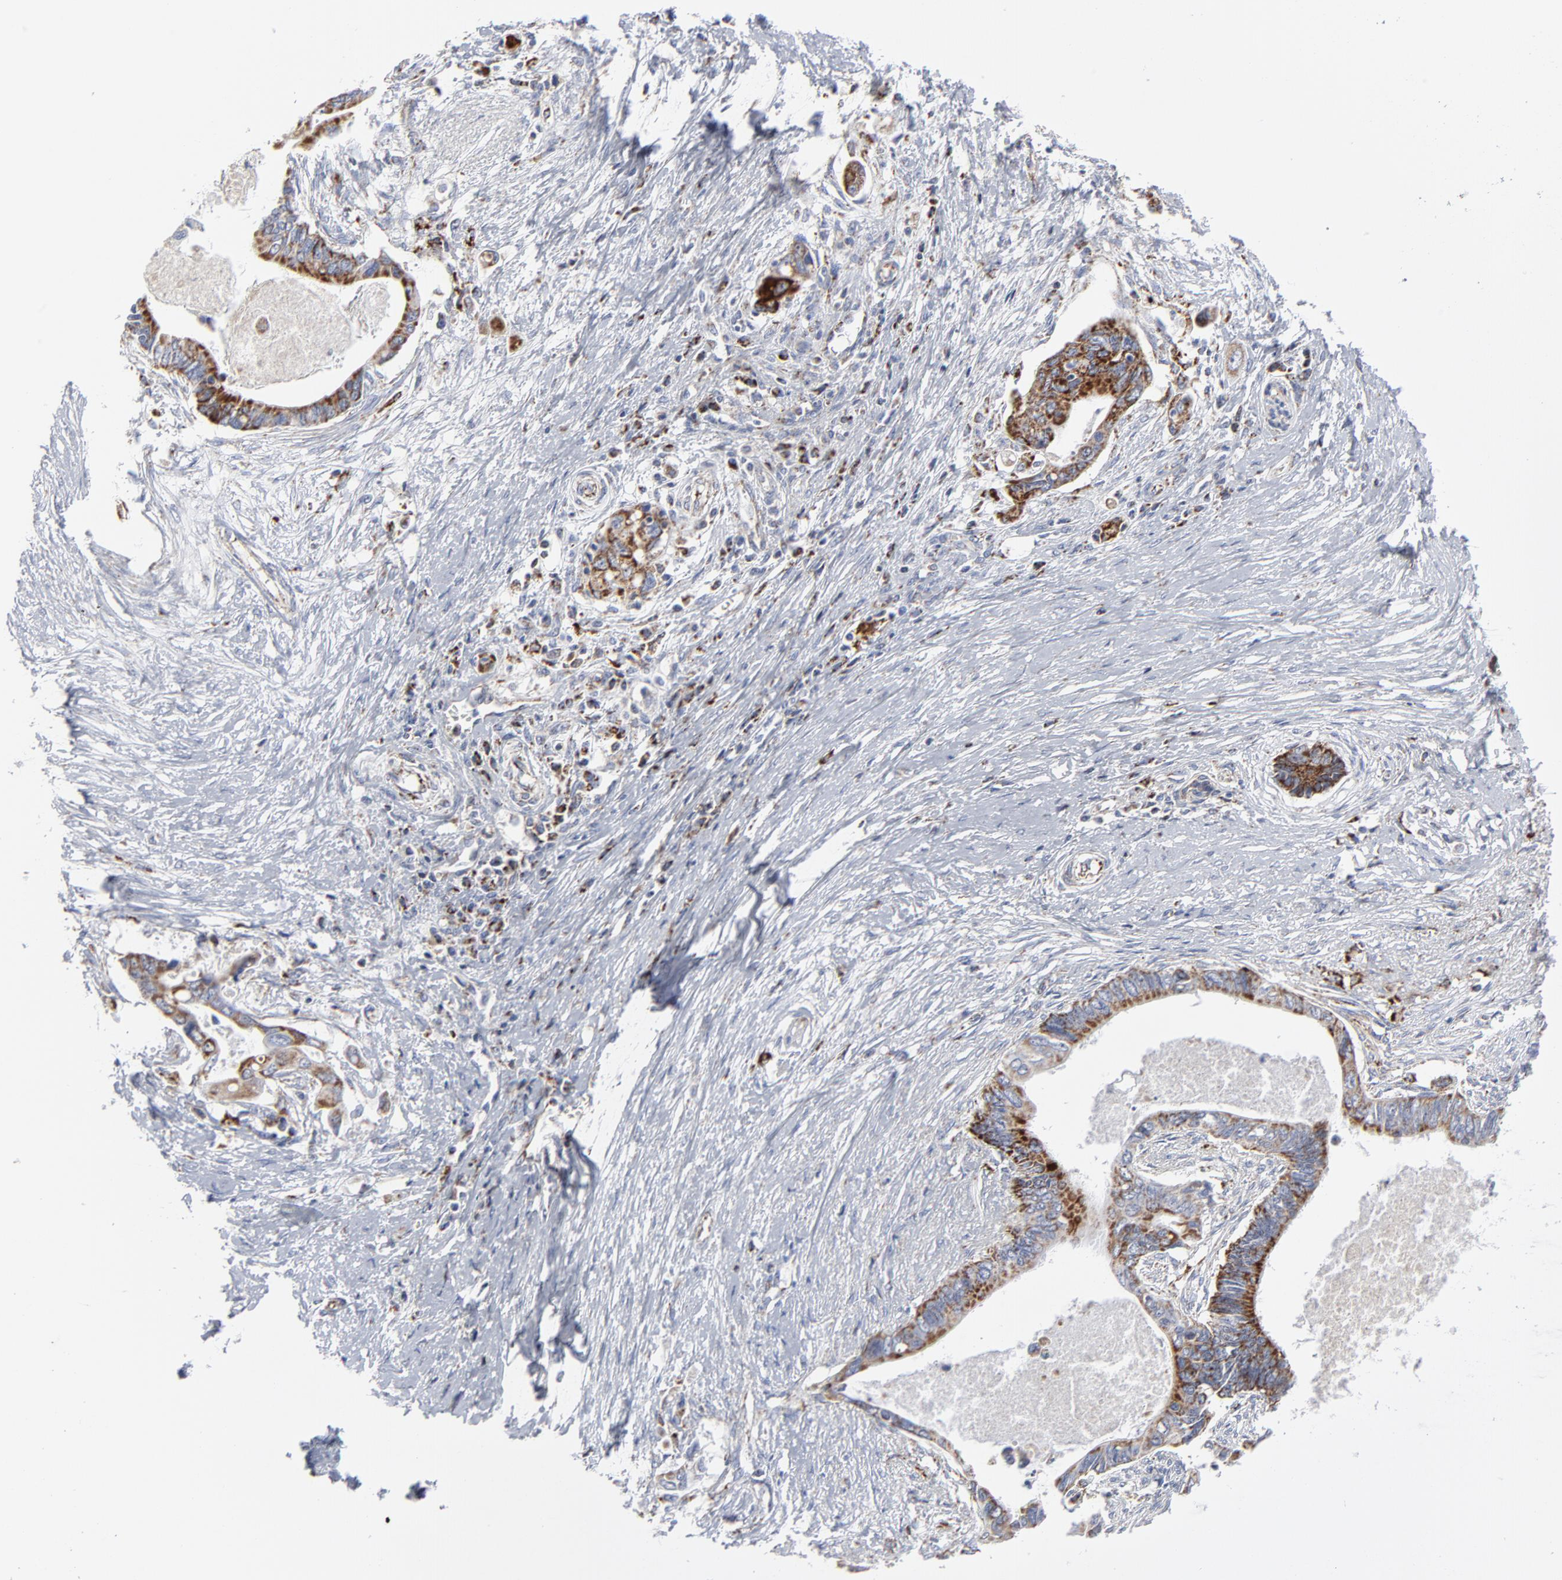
{"staining": {"intensity": "moderate", "quantity": "<25%", "location": "cytoplasmic/membranous"}, "tissue": "pancreatic cancer", "cell_type": "Tumor cells", "image_type": "cancer", "snomed": [{"axis": "morphology", "description": "Adenocarcinoma, NOS"}, {"axis": "topography", "description": "Pancreas"}], "caption": "Tumor cells demonstrate moderate cytoplasmic/membranous expression in about <25% of cells in adenocarcinoma (pancreatic). The protein of interest is stained brown, and the nuclei are stained in blue (DAB (3,3'-diaminobenzidine) IHC with brightfield microscopy, high magnification).", "gene": "TXNRD2", "patient": {"sex": "female", "age": 70}}